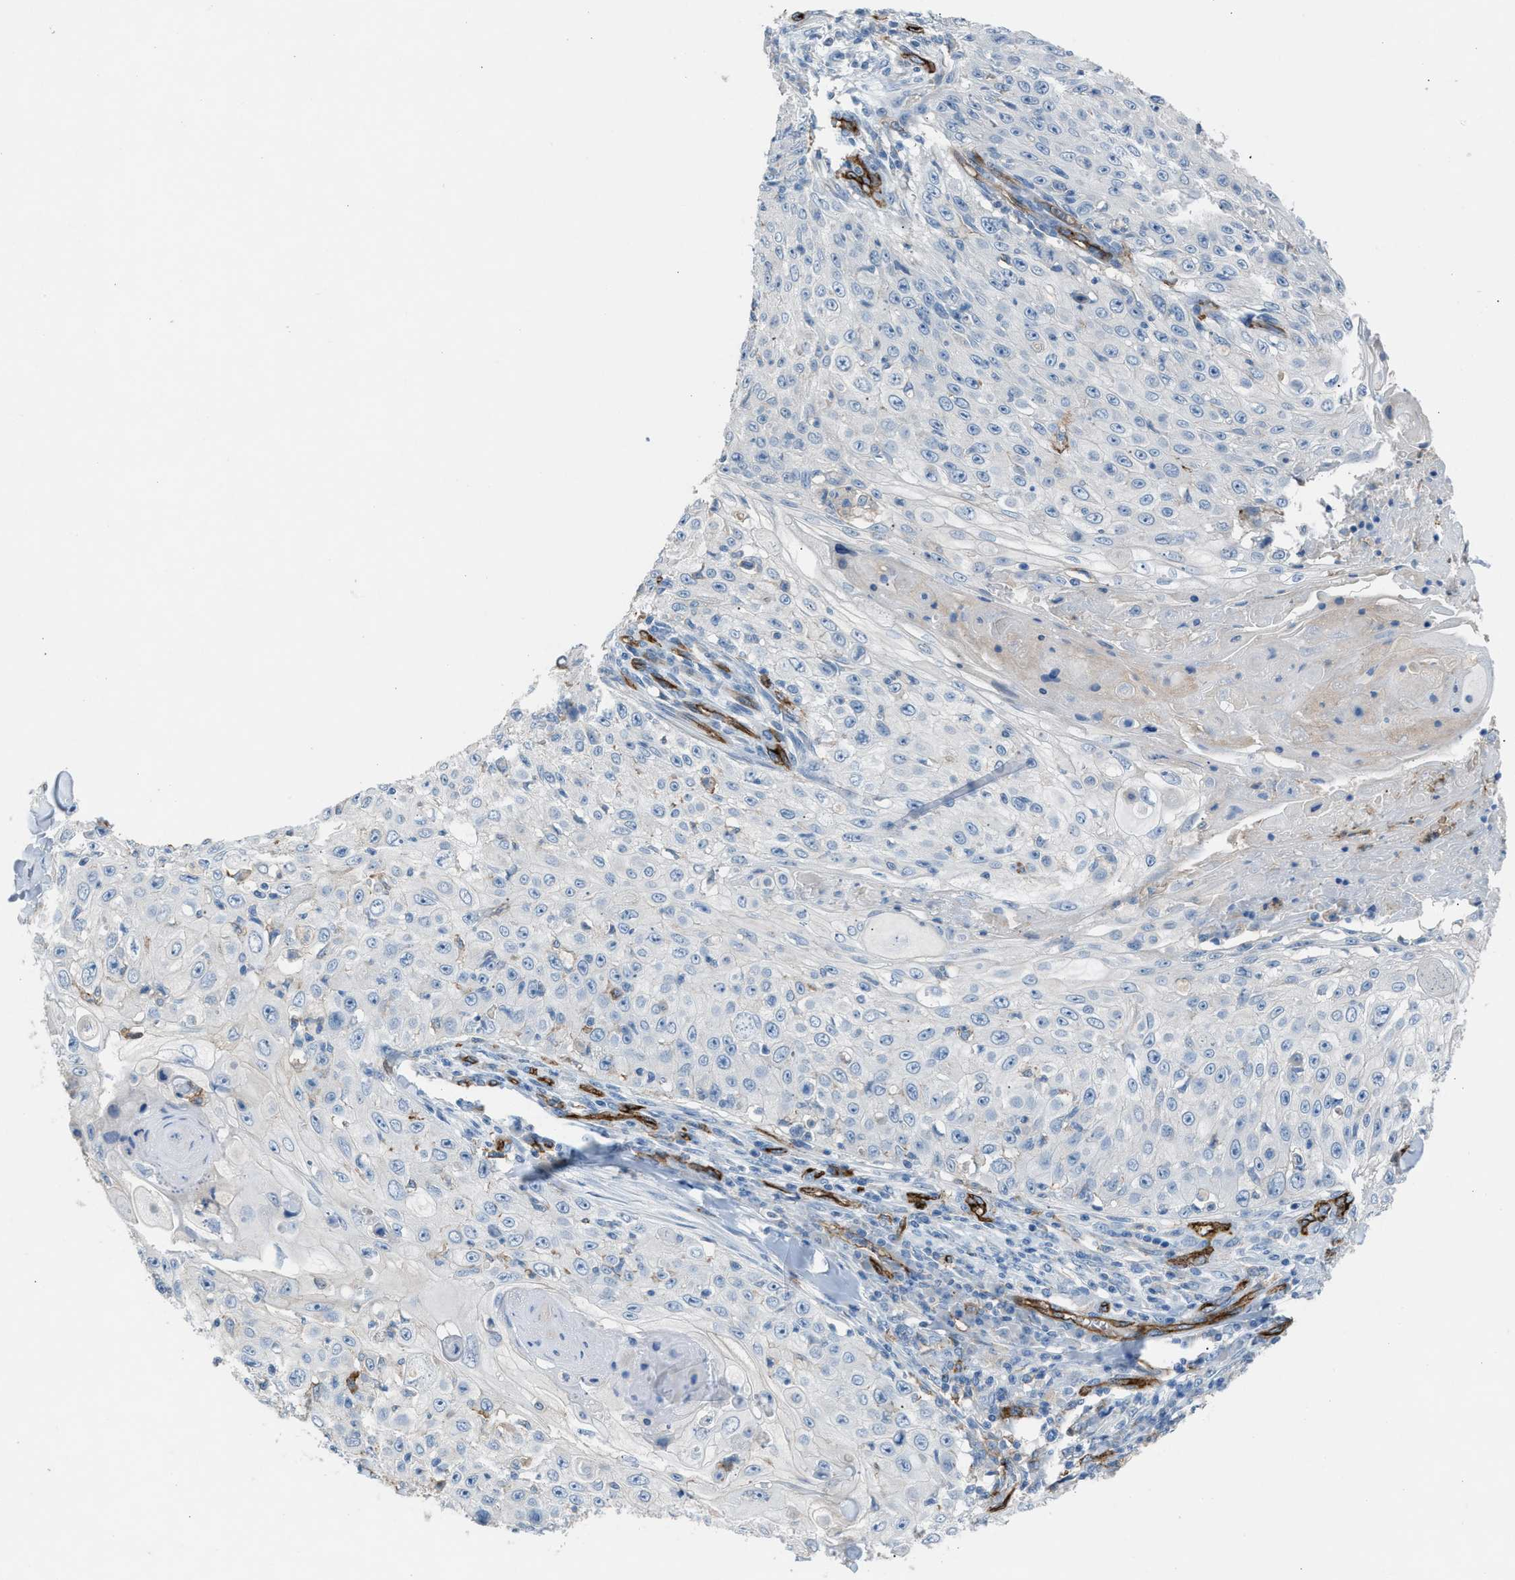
{"staining": {"intensity": "negative", "quantity": "none", "location": "none"}, "tissue": "skin cancer", "cell_type": "Tumor cells", "image_type": "cancer", "snomed": [{"axis": "morphology", "description": "Squamous cell carcinoma, NOS"}, {"axis": "topography", "description": "Skin"}], "caption": "Skin cancer was stained to show a protein in brown. There is no significant expression in tumor cells.", "gene": "DYSF", "patient": {"sex": "male", "age": 86}}